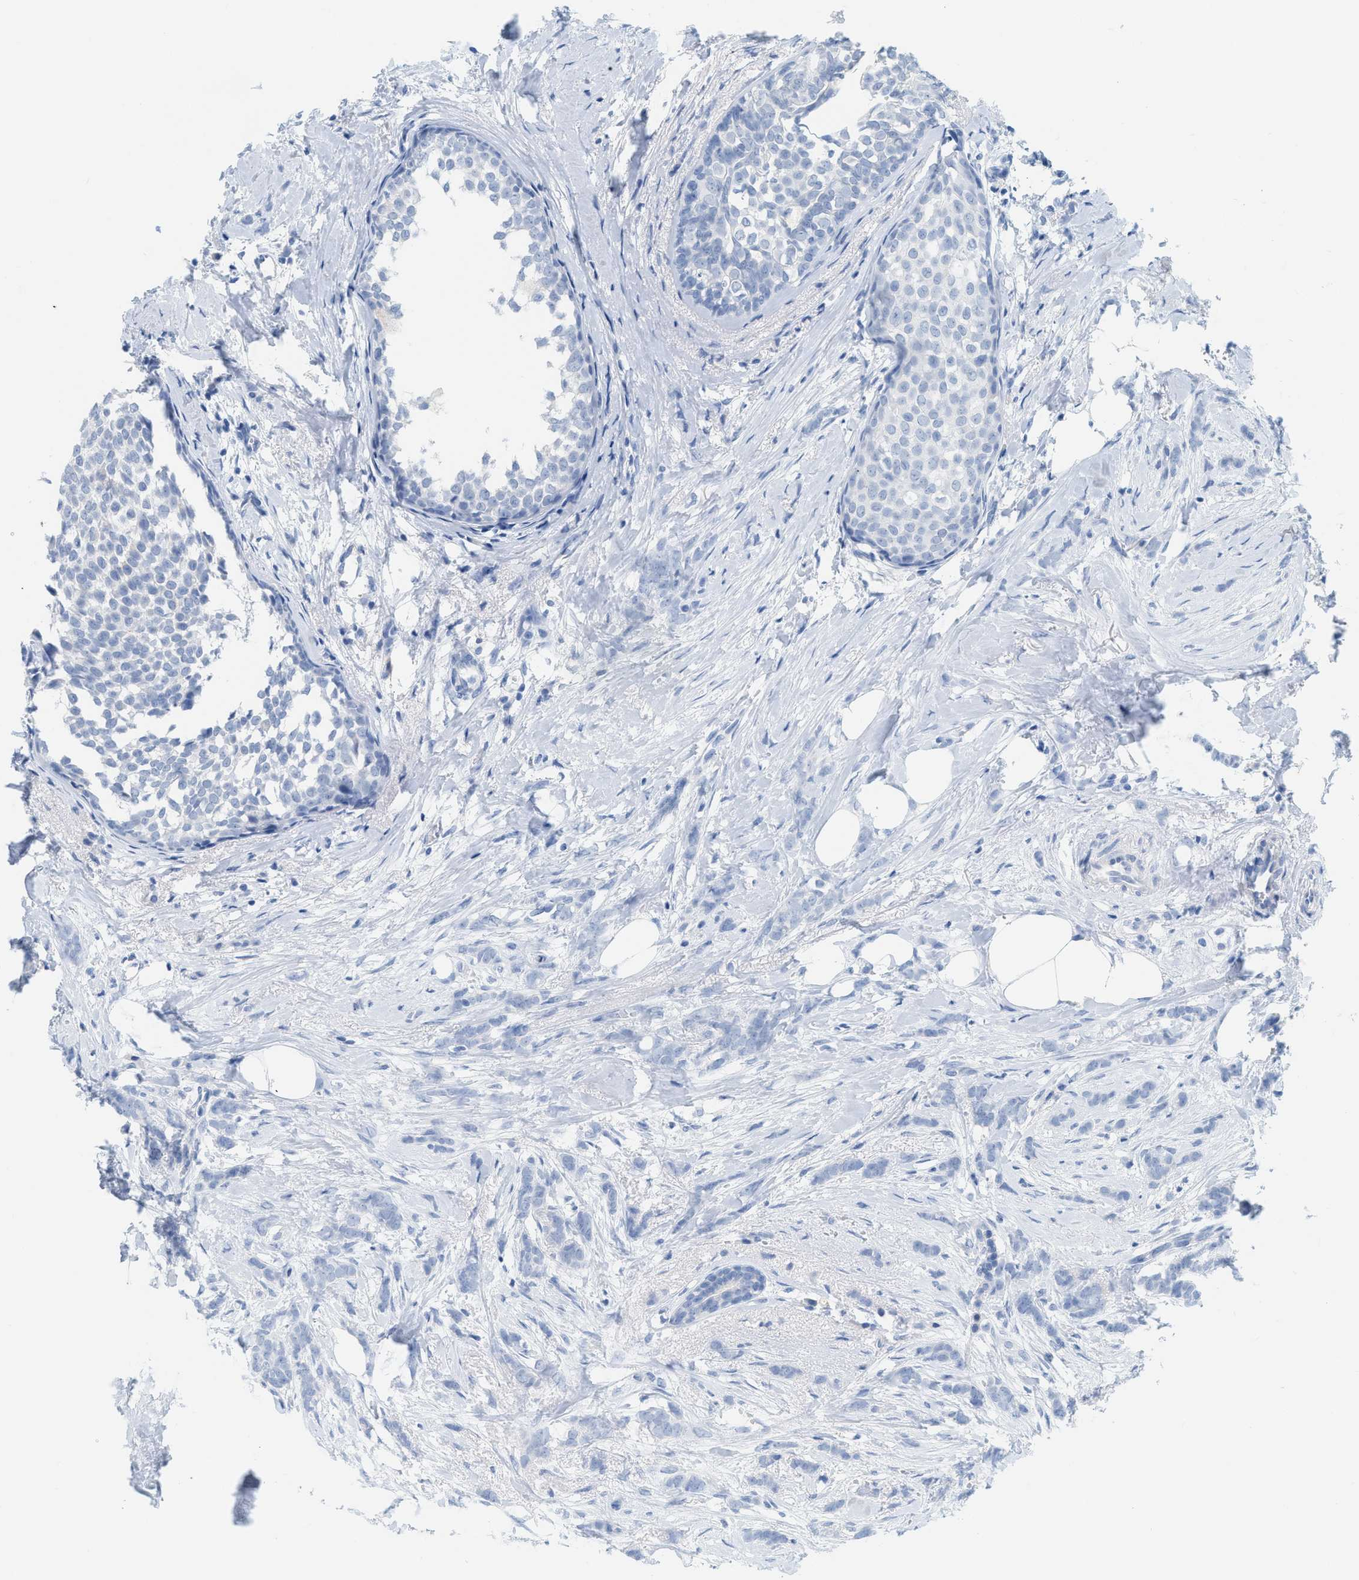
{"staining": {"intensity": "negative", "quantity": "none", "location": "none"}, "tissue": "breast cancer", "cell_type": "Tumor cells", "image_type": "cancer", "snomed": [{"axis": "morphology", "description": "Lobular carcinoma, in situ"}, {"axis": "morphology", "description": "Lobular carcinoma"}, {"axis": "topography", "description": "Breast"}], "caption": "Immunohistochemistry (IHC) histopathology image of neoplastic tissue: human breast cancer (lobular carcinoma in situ) stained with DAB shows no significant protein positivity in tumor cells.", "gene": "PAPPA", "patient": {"sex": "female", "age": 41}}